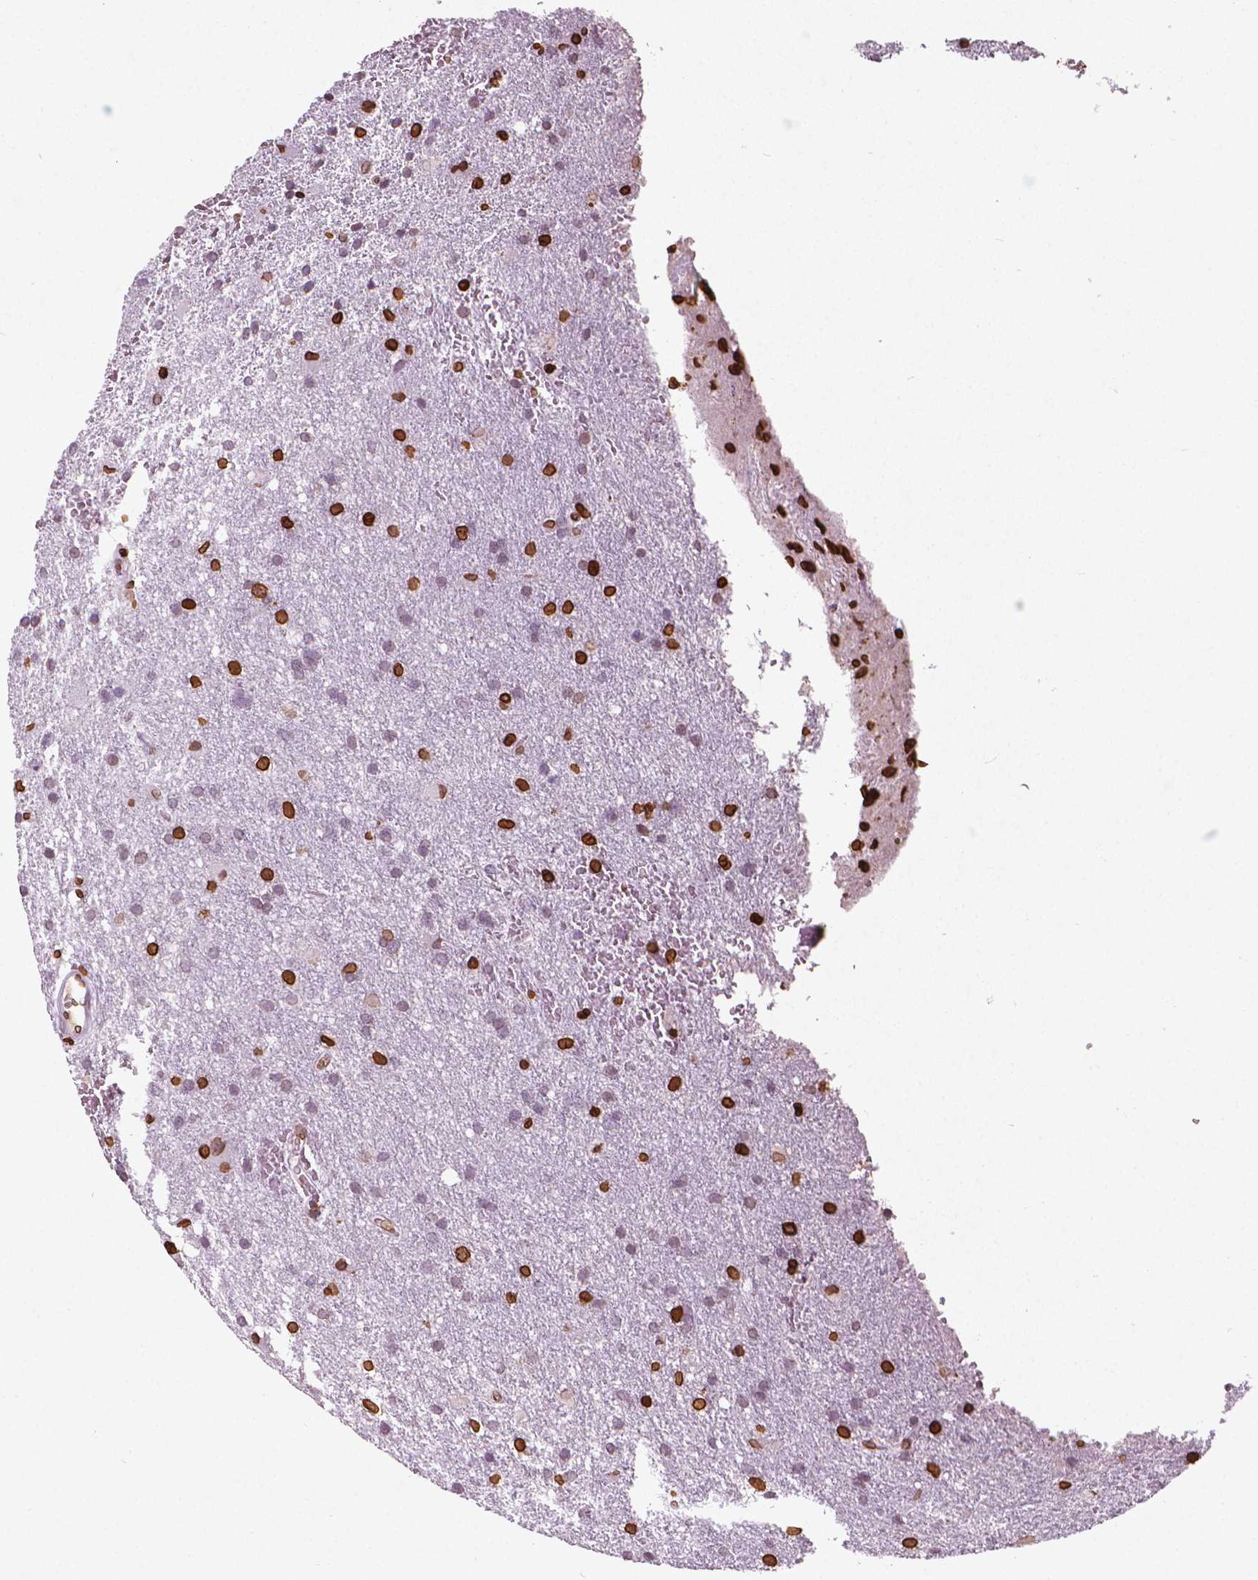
{"staining": {"intensity": "strong", "quantity": "25%-75%", "location": "cytoplasmic/membranous,nuclear"}, "tissue": "glioma", "cell_type": "Tumor cells", "image_type": "cancer", "snomed": [{"axis": "morphology", "description": "Glioma, malignant, Low grade"}, {"axis": "topography", "description": "Brain"}], "caption": "Strong cytoplasmic/membranous and nuclear positivity is present in approximately 25%-75% of tumor cells in low-grade glioma (malignant).", "gene": "LMNB1", "patient": {"sex": "male", "age": 66}}